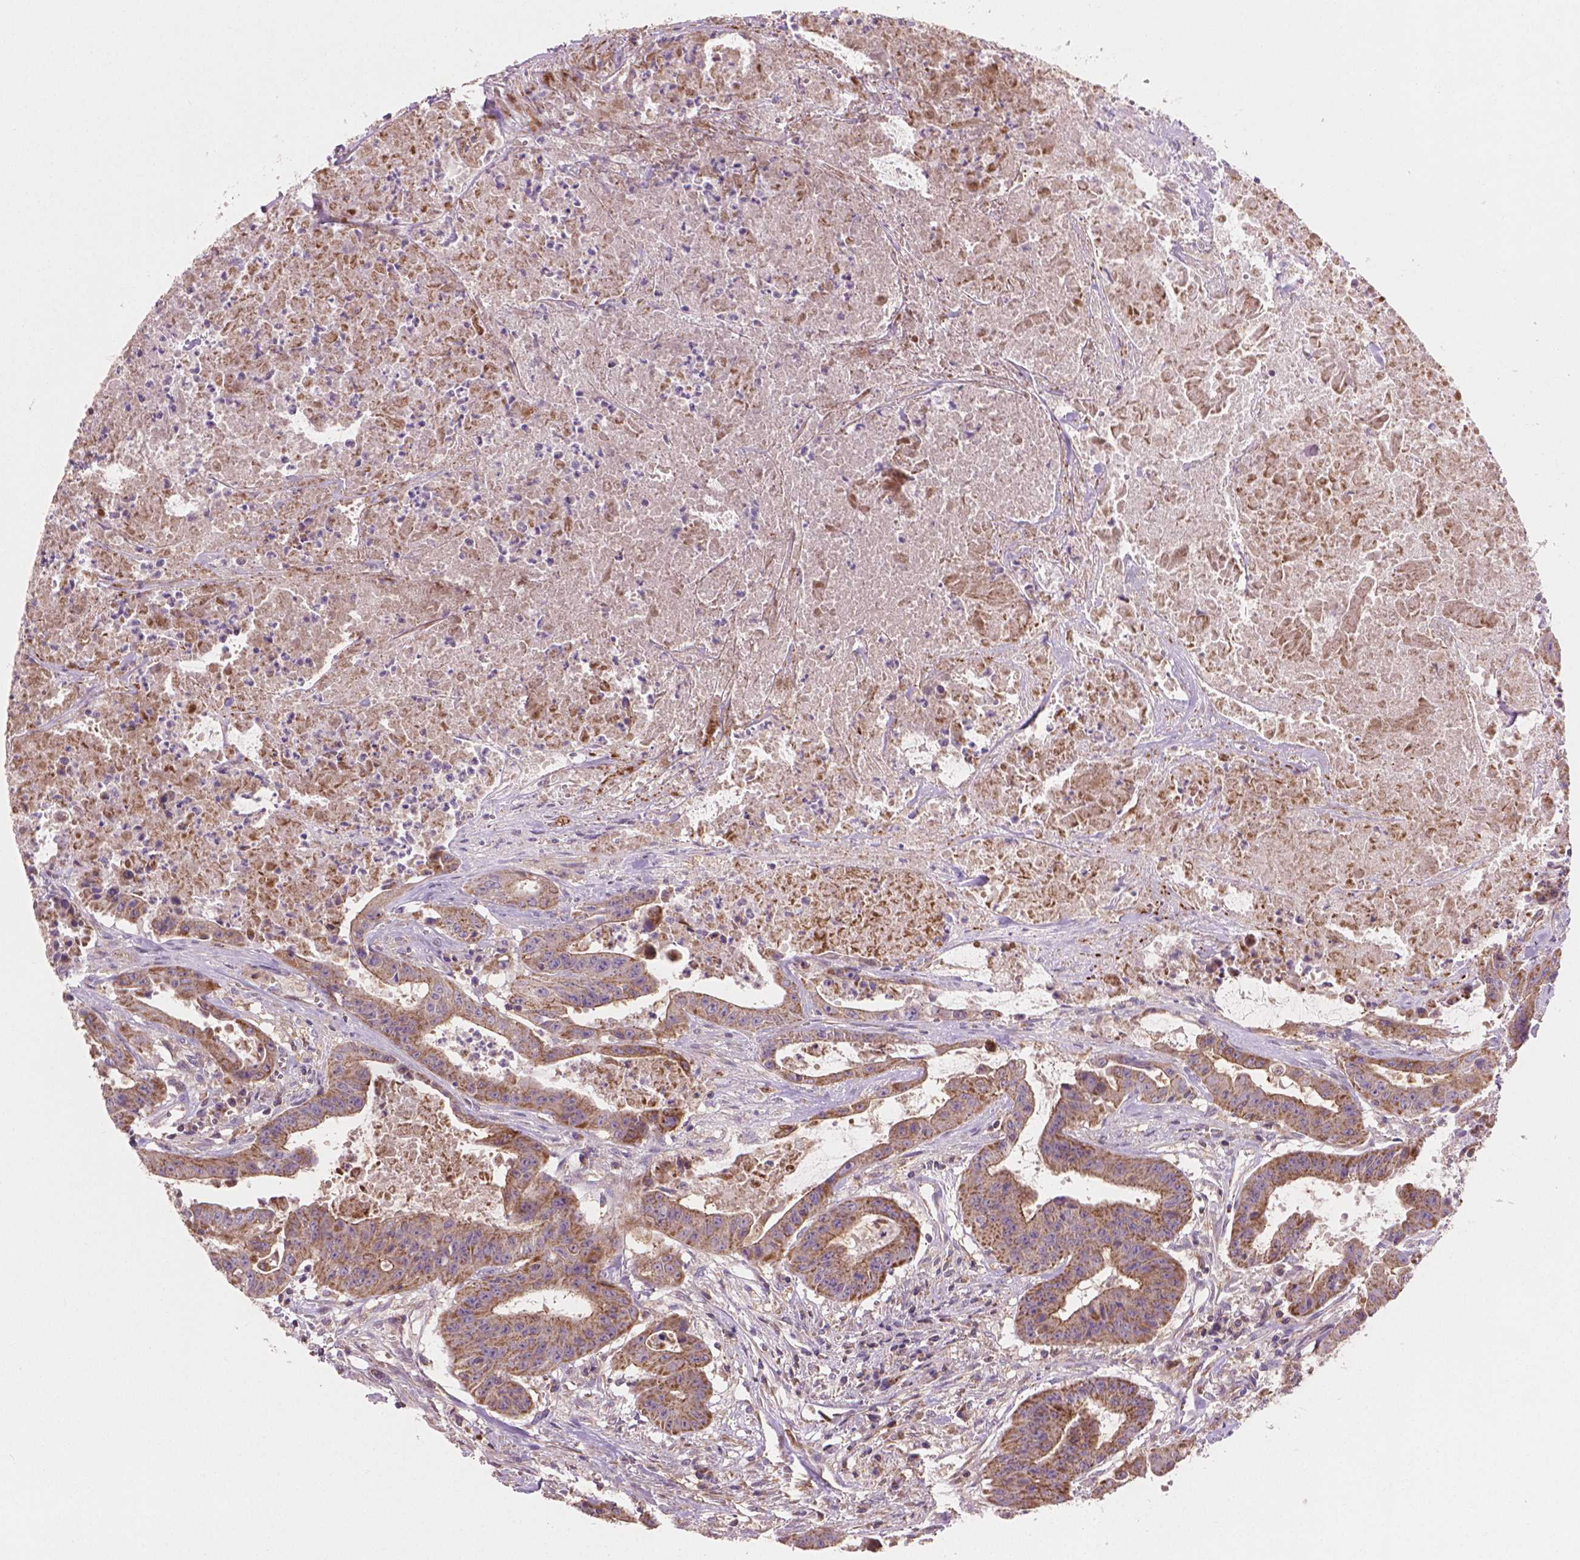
{"staining": {"intensity": "moderate", "quantity": ">75%", "location": "cytoplasmic/membranous"}, "tissue": "colorectal cancer", "cell_type": "Tumor cells", "image_type": "cancer", "snomed": [{"axis": "morphology", "description": "Adenocarcinoma, NOS"}, {"axis": "topography", "description": "Colon"}], "caption": "A photomicrograph of human colorectal cancer stained for a protein demonstrates moderate cytoplasmic/membranous brown staining in tumor cells. (DAB (3,3'-diaminobenzidine) IHC, brown staining for protein, blue staining for nuclei).", "gene": "TCAF1", "patient": {"sex": "male", "age": 33}}